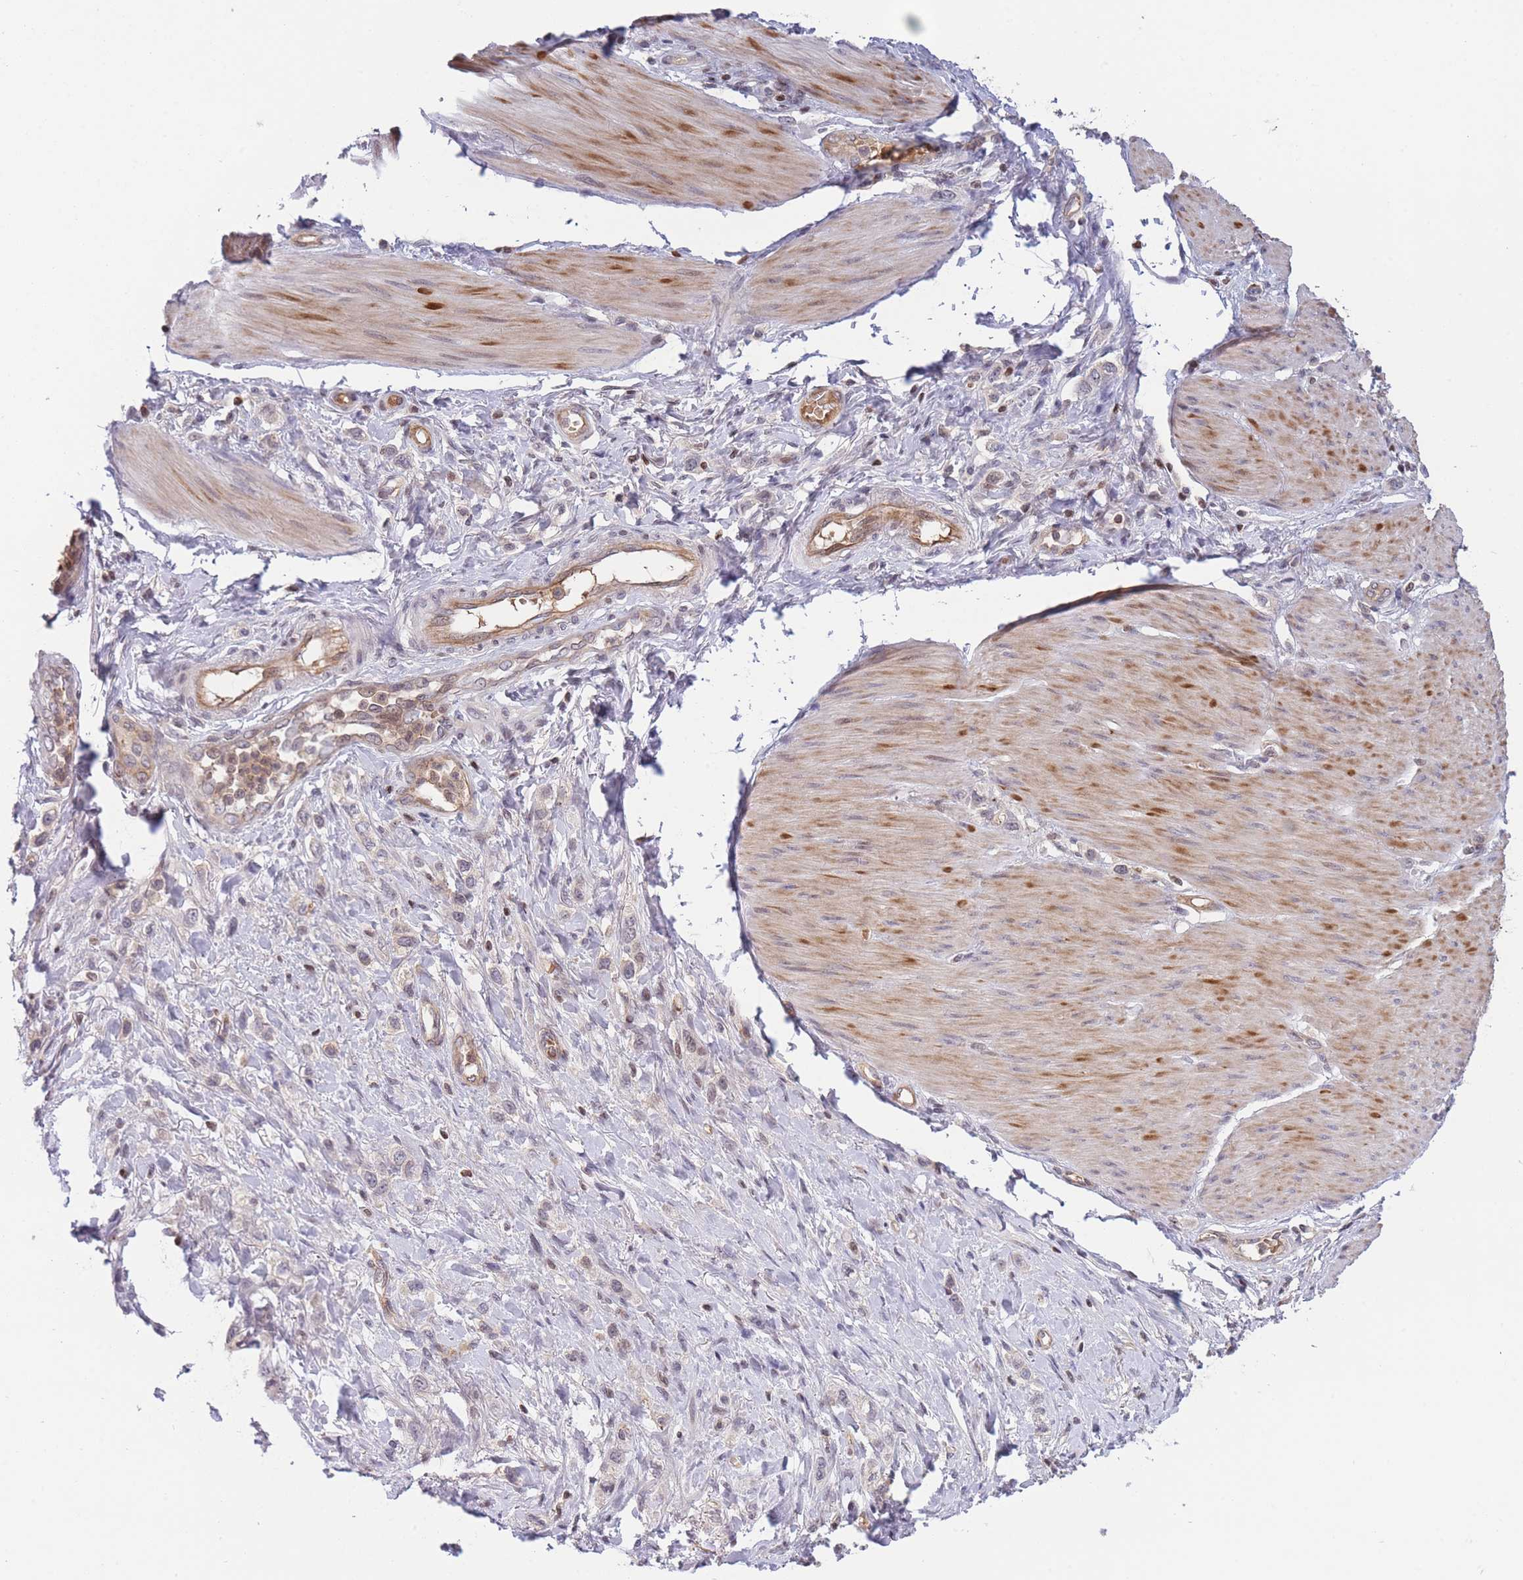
{"staining": {"intensity": "negative", "quantity": "none", "location": "none"}, "tissue": "stomach cancer", "cell_type": "Tumor cells", "image_type": "cancer", "snomed": [{"axis": "morphology", "description": "Adenocarcinoma, NOS"}, {"axis": "topography", "description": "Stomach"}], "caption": "A micrograph of human adenocarcinoma (stomach) is negative for staining in tumor cells.", "gene": "SLC35F5", "patient": {"sex": "female", "age": 65}}